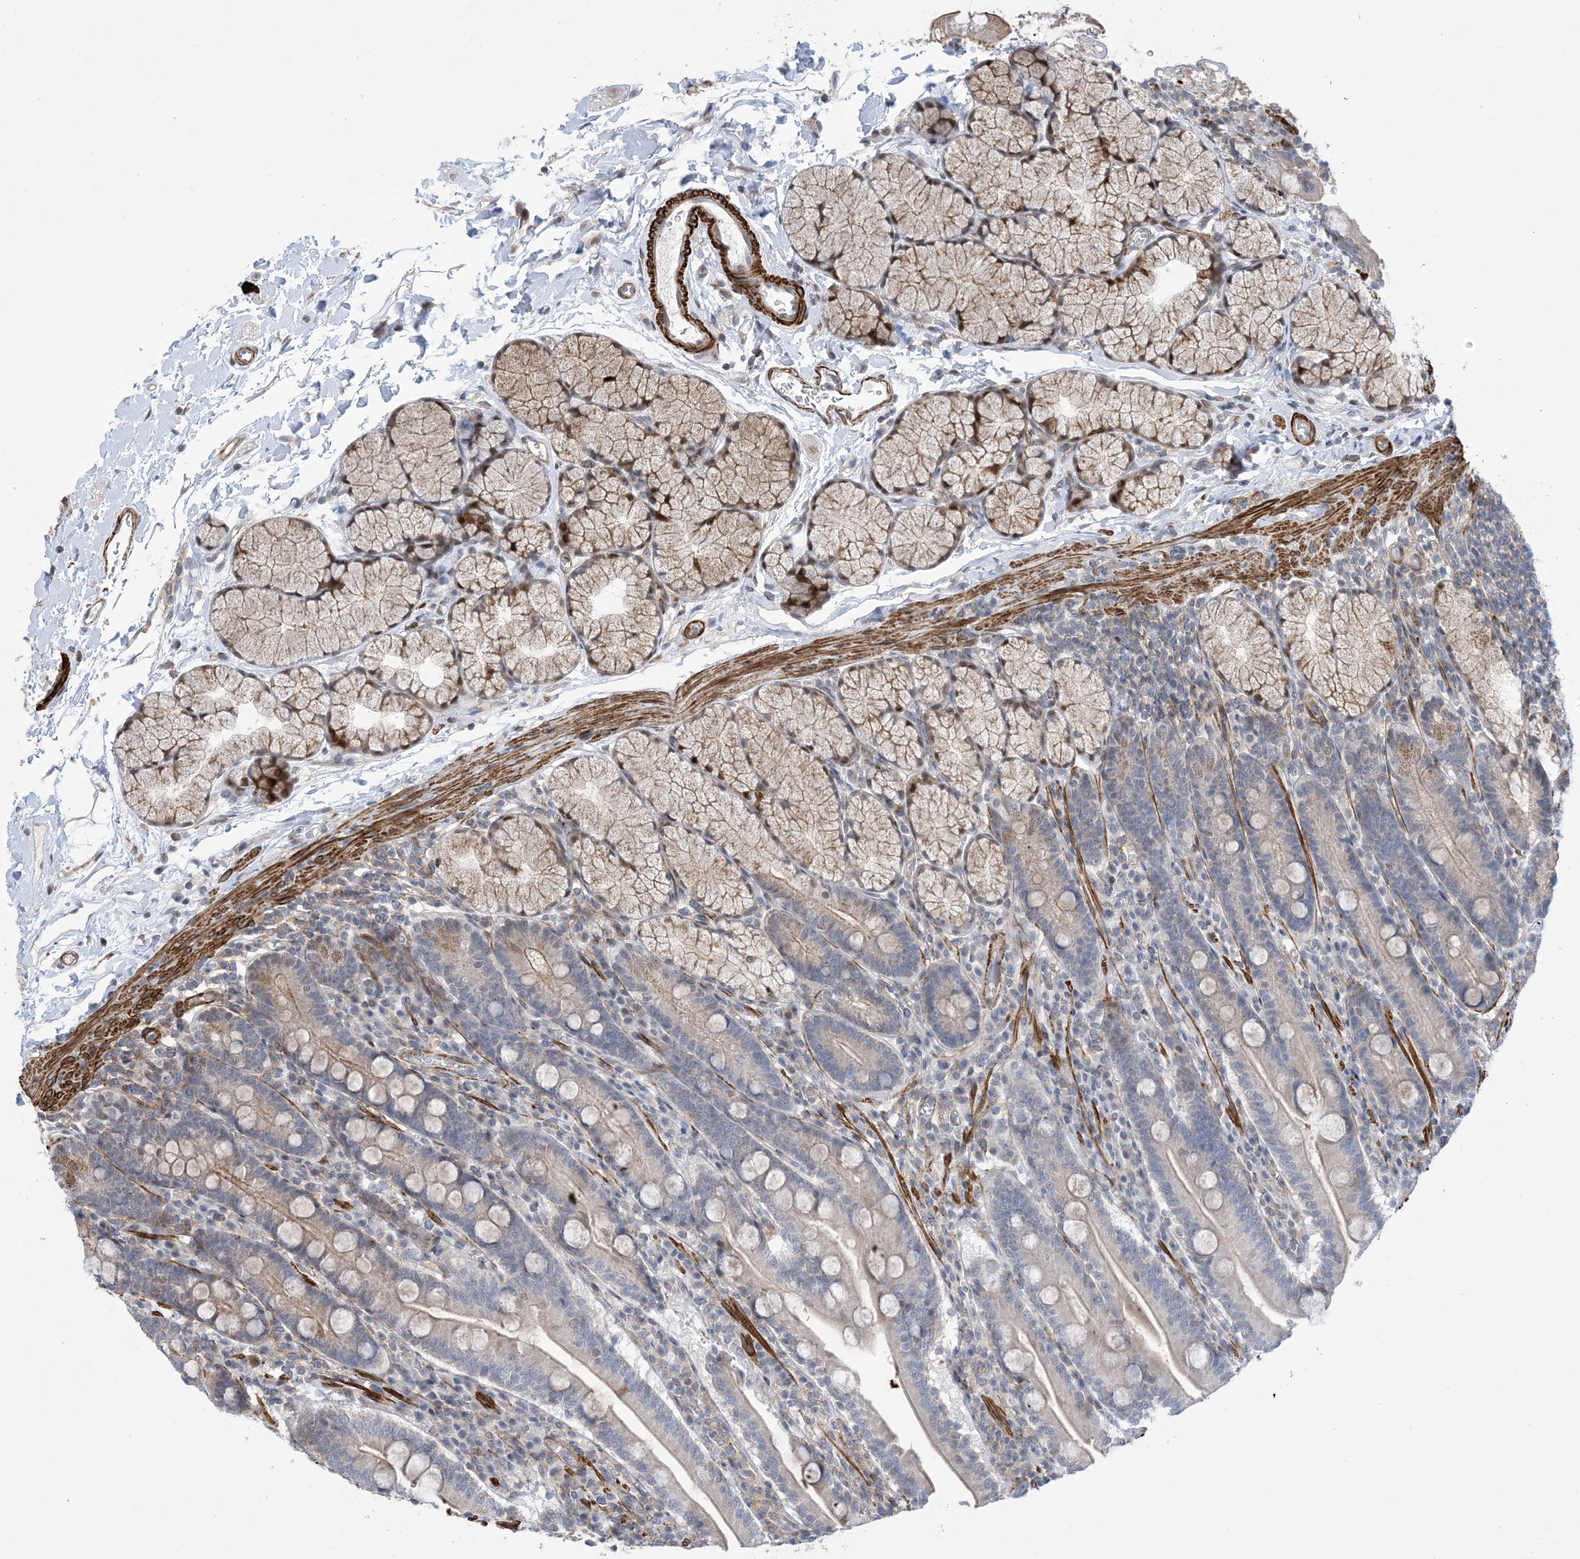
{"staining": {"intensity": "moderate", "quantity": "25%-75%", "location": "cytoplasmic/membranous"}, "tissue": "duodenum", "cell_type": "Glandular cells", "image_type": "normal", "snomed": [{"axis": "morphology", "description": "Normal tissue, NOS"}, {"axis": "topography", "description": "Duodenum"}], "caption": "Protein expression analysis of benign duodenum shows moderate cytoplasmic/membranous expression in approximately 25%-75% of glandular cells.", "gene": "ZNF8", "patient": {"sex": "male", "age": 35}}